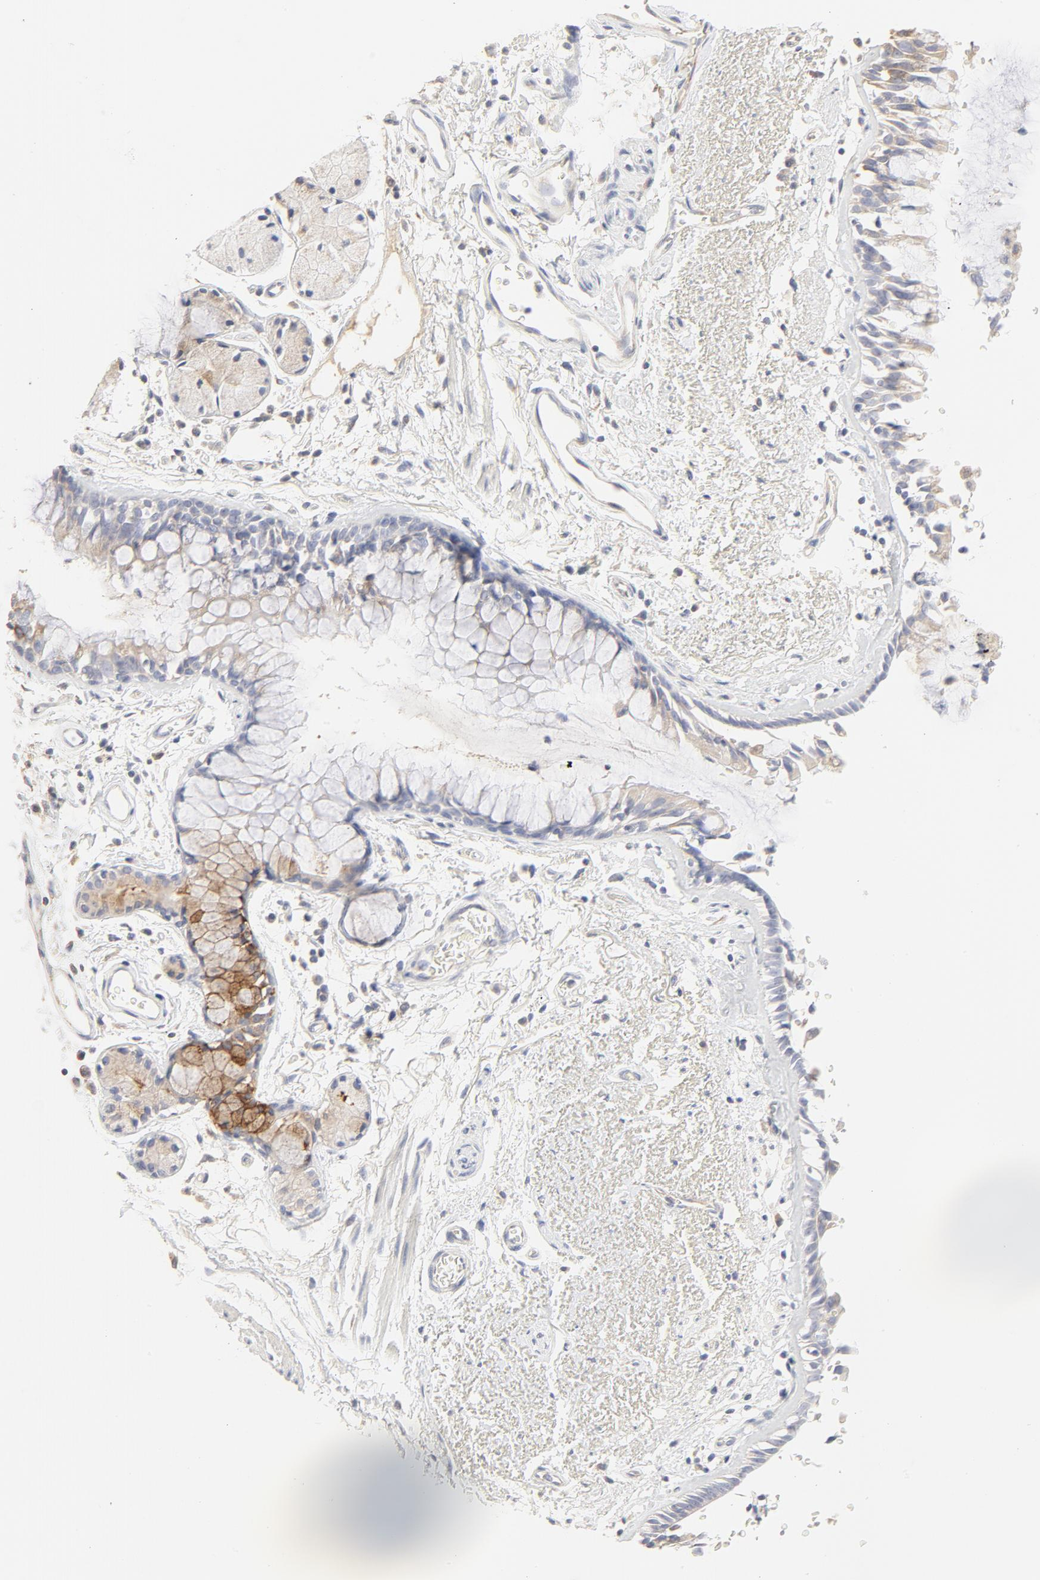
{"staining": {"intensity": "negative", "quantity": "none", "location": "none"}, "tissue": "bronchus", "cell_type": "Respiratory epithelial cells", "image_type": "normal", "snomed": [{"axis": "morphology", "description": "Normal tissue, NOS"}, {"axis": "morphology", "description": "Adenocarcinoma, NOS"}, {"axis": "topography", "description": "Bronchus"}, {"axis": "topography", "description": "Lung"}], "caption": "Histopathology image shows no significant protein staining in respiratory epithelial cells of unremarkable bronchus.", "gene": "FCGBP", "patient": {"sex": "male", "age": 71}}